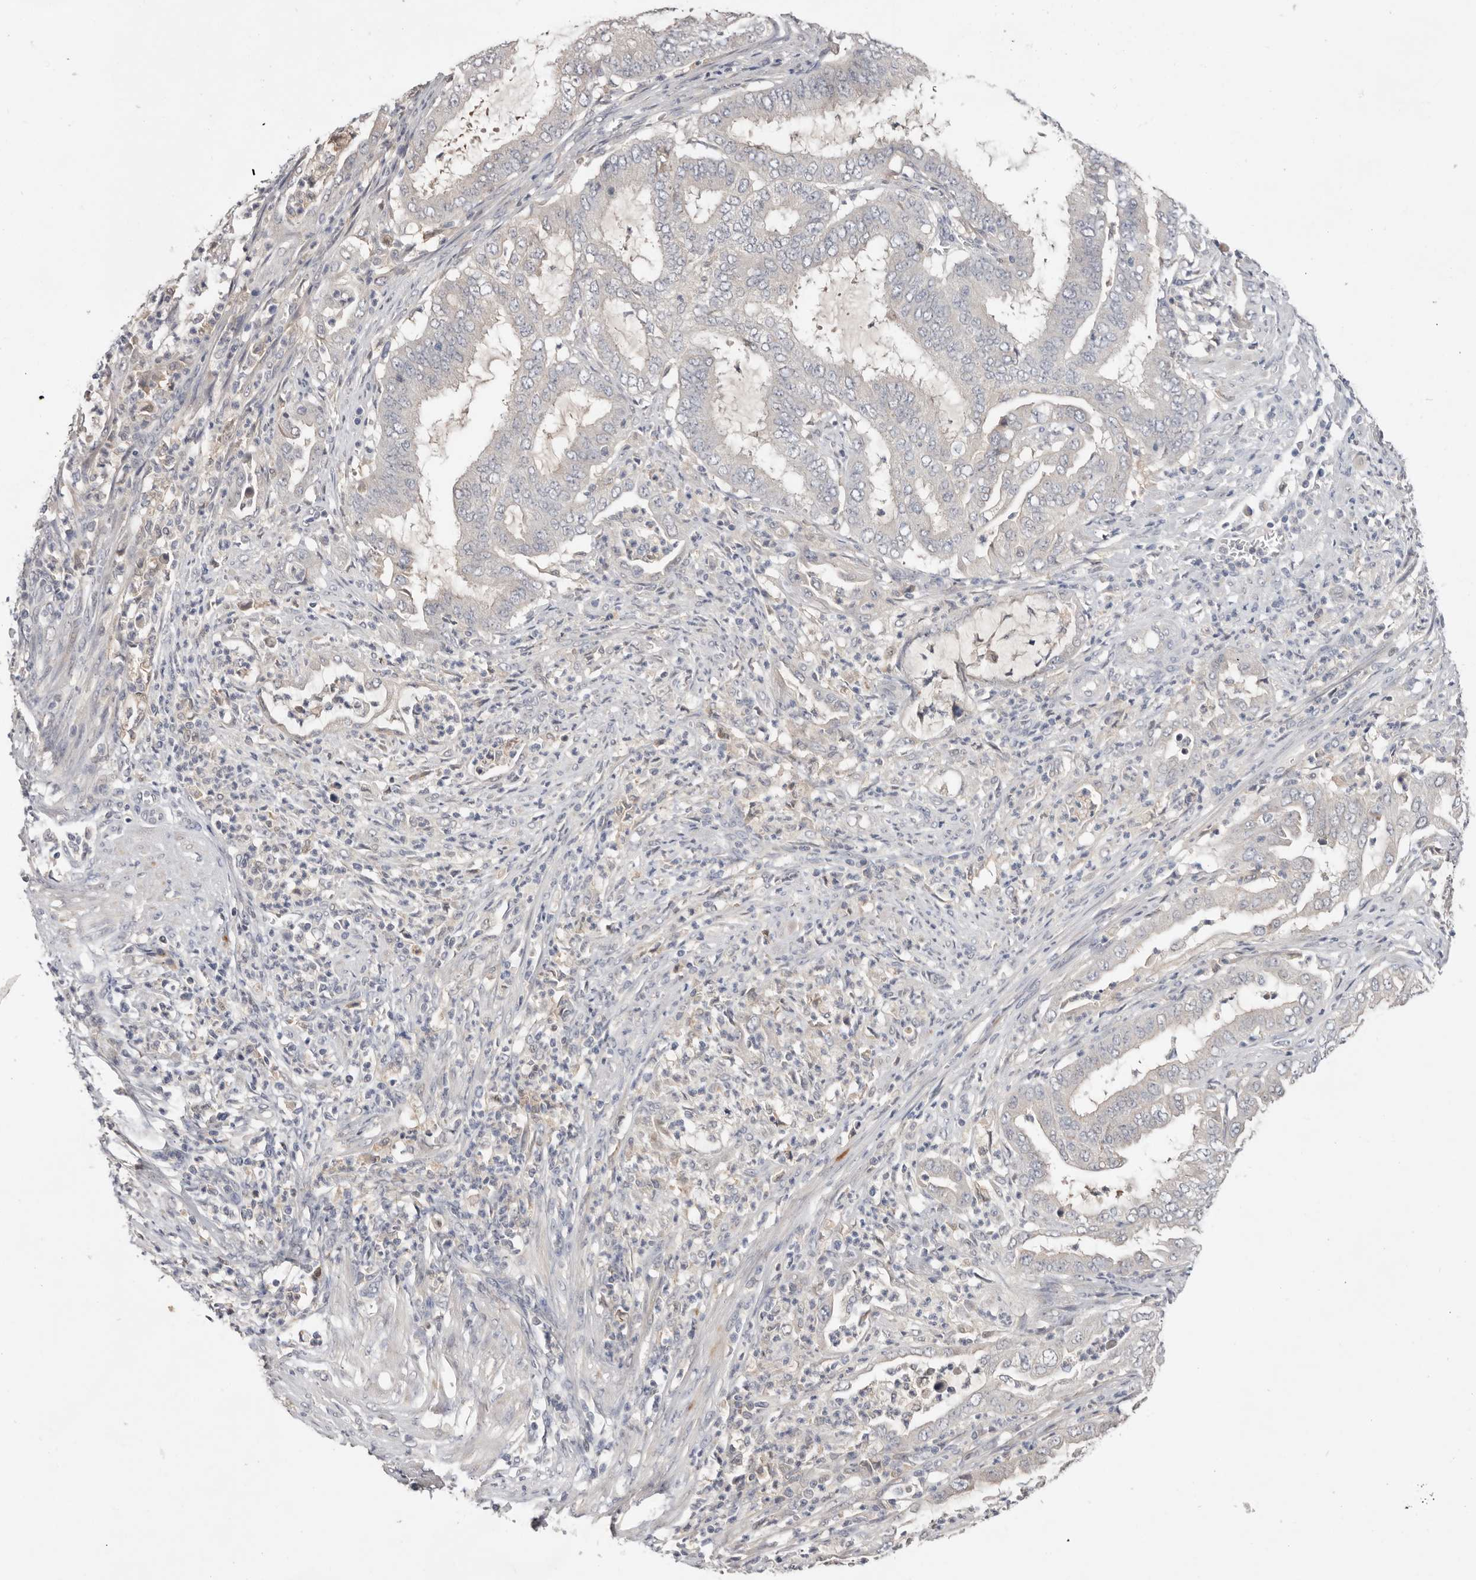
{"staining": {"intensity": "negative", "quantity": "none", "location": "none"}, "tissue": "endometrial cancer", "cell_type": "Tumor cells", "image_type": "cancer", "snomed": [{"axis": "morphology", "description": "Adenocarcinoma, NOS"}, {"axis": "topography", "description": "Endometrium"}], "caption": "Human adenocarcinoma (endometrial) stained for a protein using immunohistochemistry (IHC) displays no expression in tumor cells.", "gene": "DOP1A", "patient": {"sex": "female", "age": 51}}